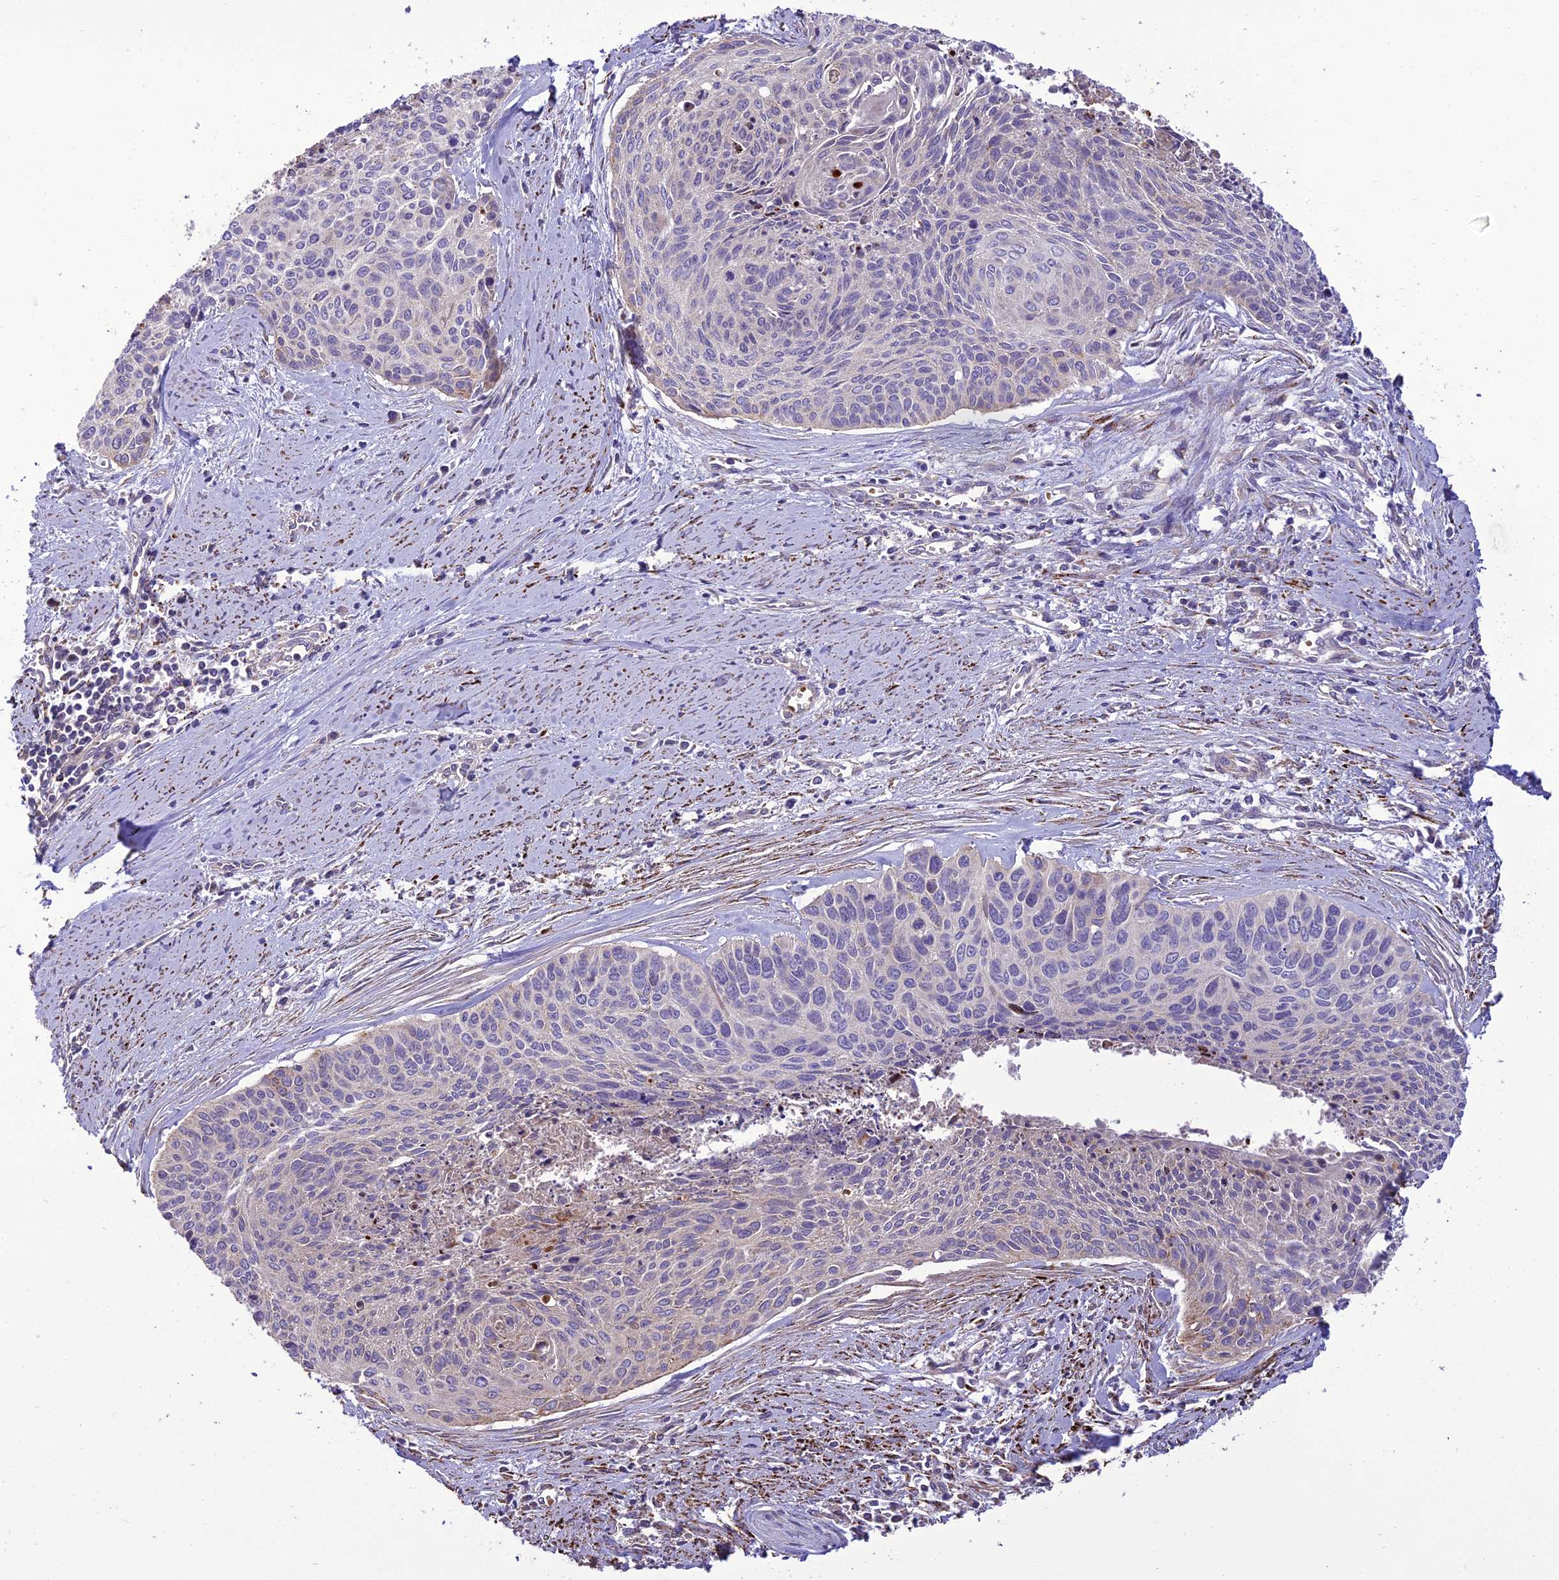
{"staining": {"intensity": "weak", "quantity": "<25%", "location": "cytoplasmic/membranous"}, "tissue": "cervical cancer", "cell_type": "Tumor cells", "image_type": "cancer", "snomed": [{"axis": "morphology", "description": "Squamous cell carcinoma, NOS"}, {"axis": "topography", "description": "Cervix"}], "caption": "IHC of cervical cancer demonstrates no staining in tumor cells.", "gene": "TBC1D24", "patient": {"sex": "female", "age": 55}}